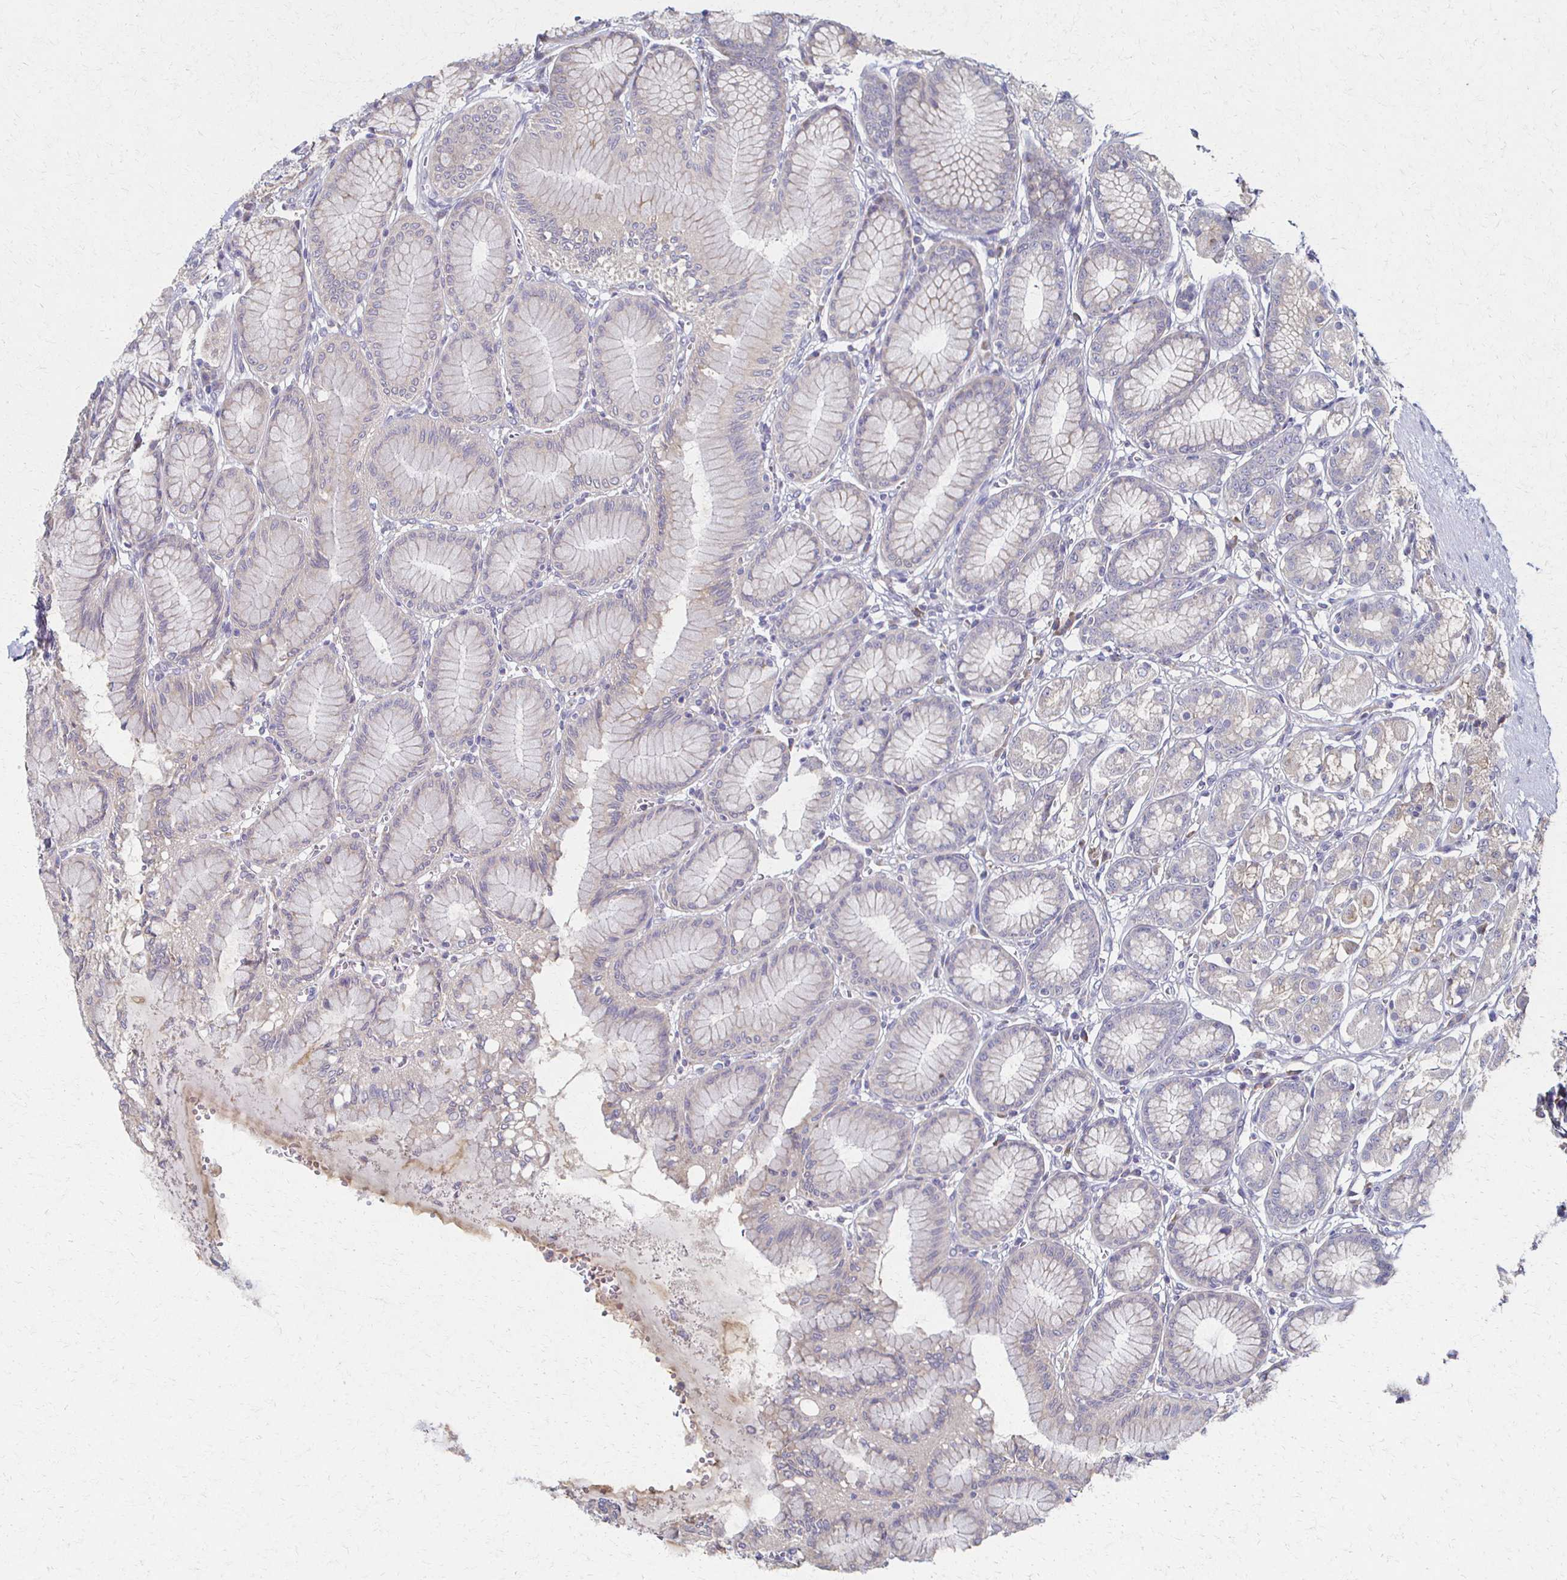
{"staining": {"intensity": "moderate", "quantity": "<25%", "location": "cytoplasmic/membranous"}, "tissue": "stomach", "cell_type": "Glandular cells", "image_type": "normal", "snomed": [{"axis": "morphology", "description": "Normal tissue, NOS"}, {"axis": "topography", "description": "Stomach"}, {"axis": "topography", "description": "Stomach, lower"}], "caption": "Stomach stained for a protein exhibits moderate cytoplasmic/membranous positivity in glandular cells. (DAB IHC with brightfield microscopy, high magnification).", "gene": "CX3CR1", "patient": {"sex": "male", "age": 76}}